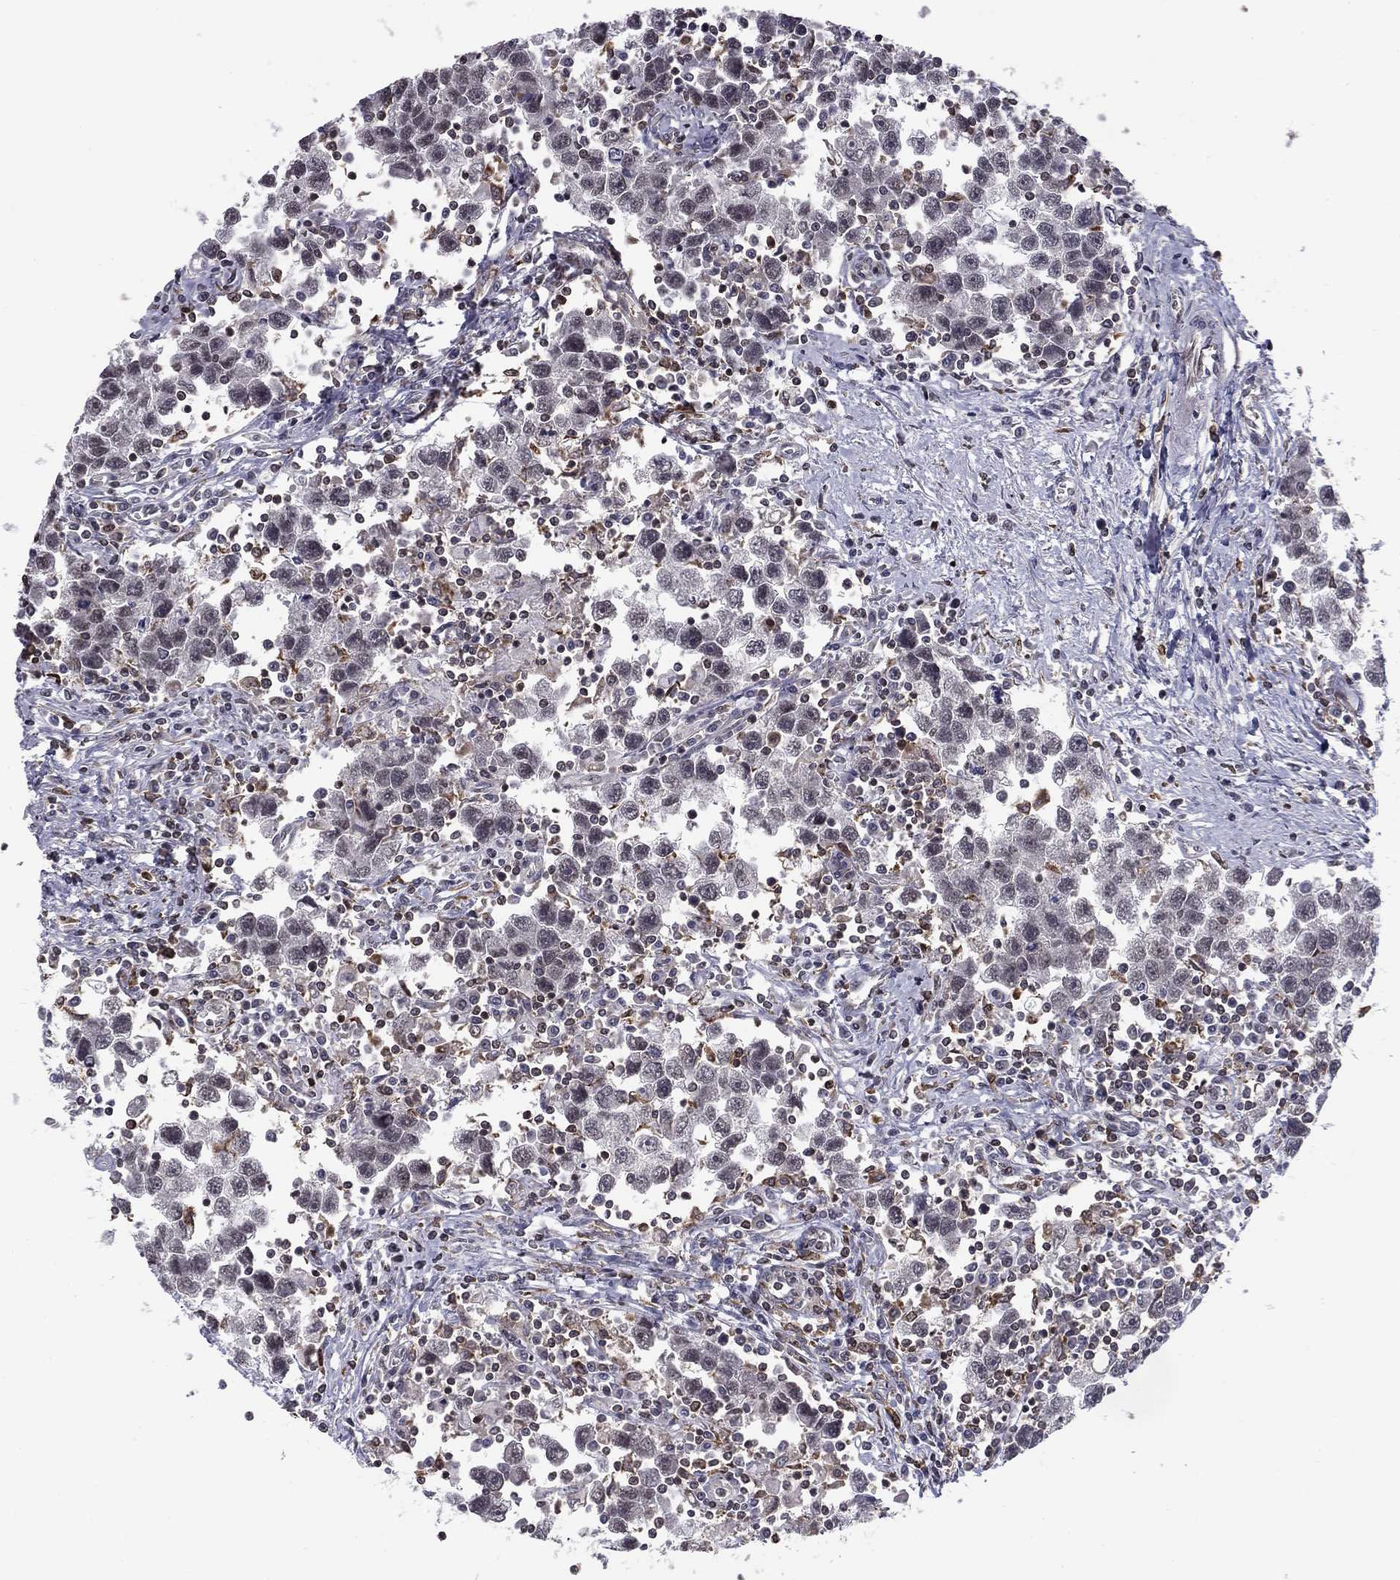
{"staining": {"intensity": "negative", "quantity": "none", "location": "none"}, "tissue": "testis cancer", "cell_type": "Tumor cells", "image_type": "cancer", "snomed": [{"axis": "morphology", "description": "Seminoma, NOS"}, {"axis": "topography", "description": "Testis"}], "caption": "DAB (3,3'-diaminobenzidine) immunohistochemical staining of seminoma (testis) shows no significant positivity in tumor cells.", "gene": "PLCB2", "patient": {"sex": "male", "age": 30}}